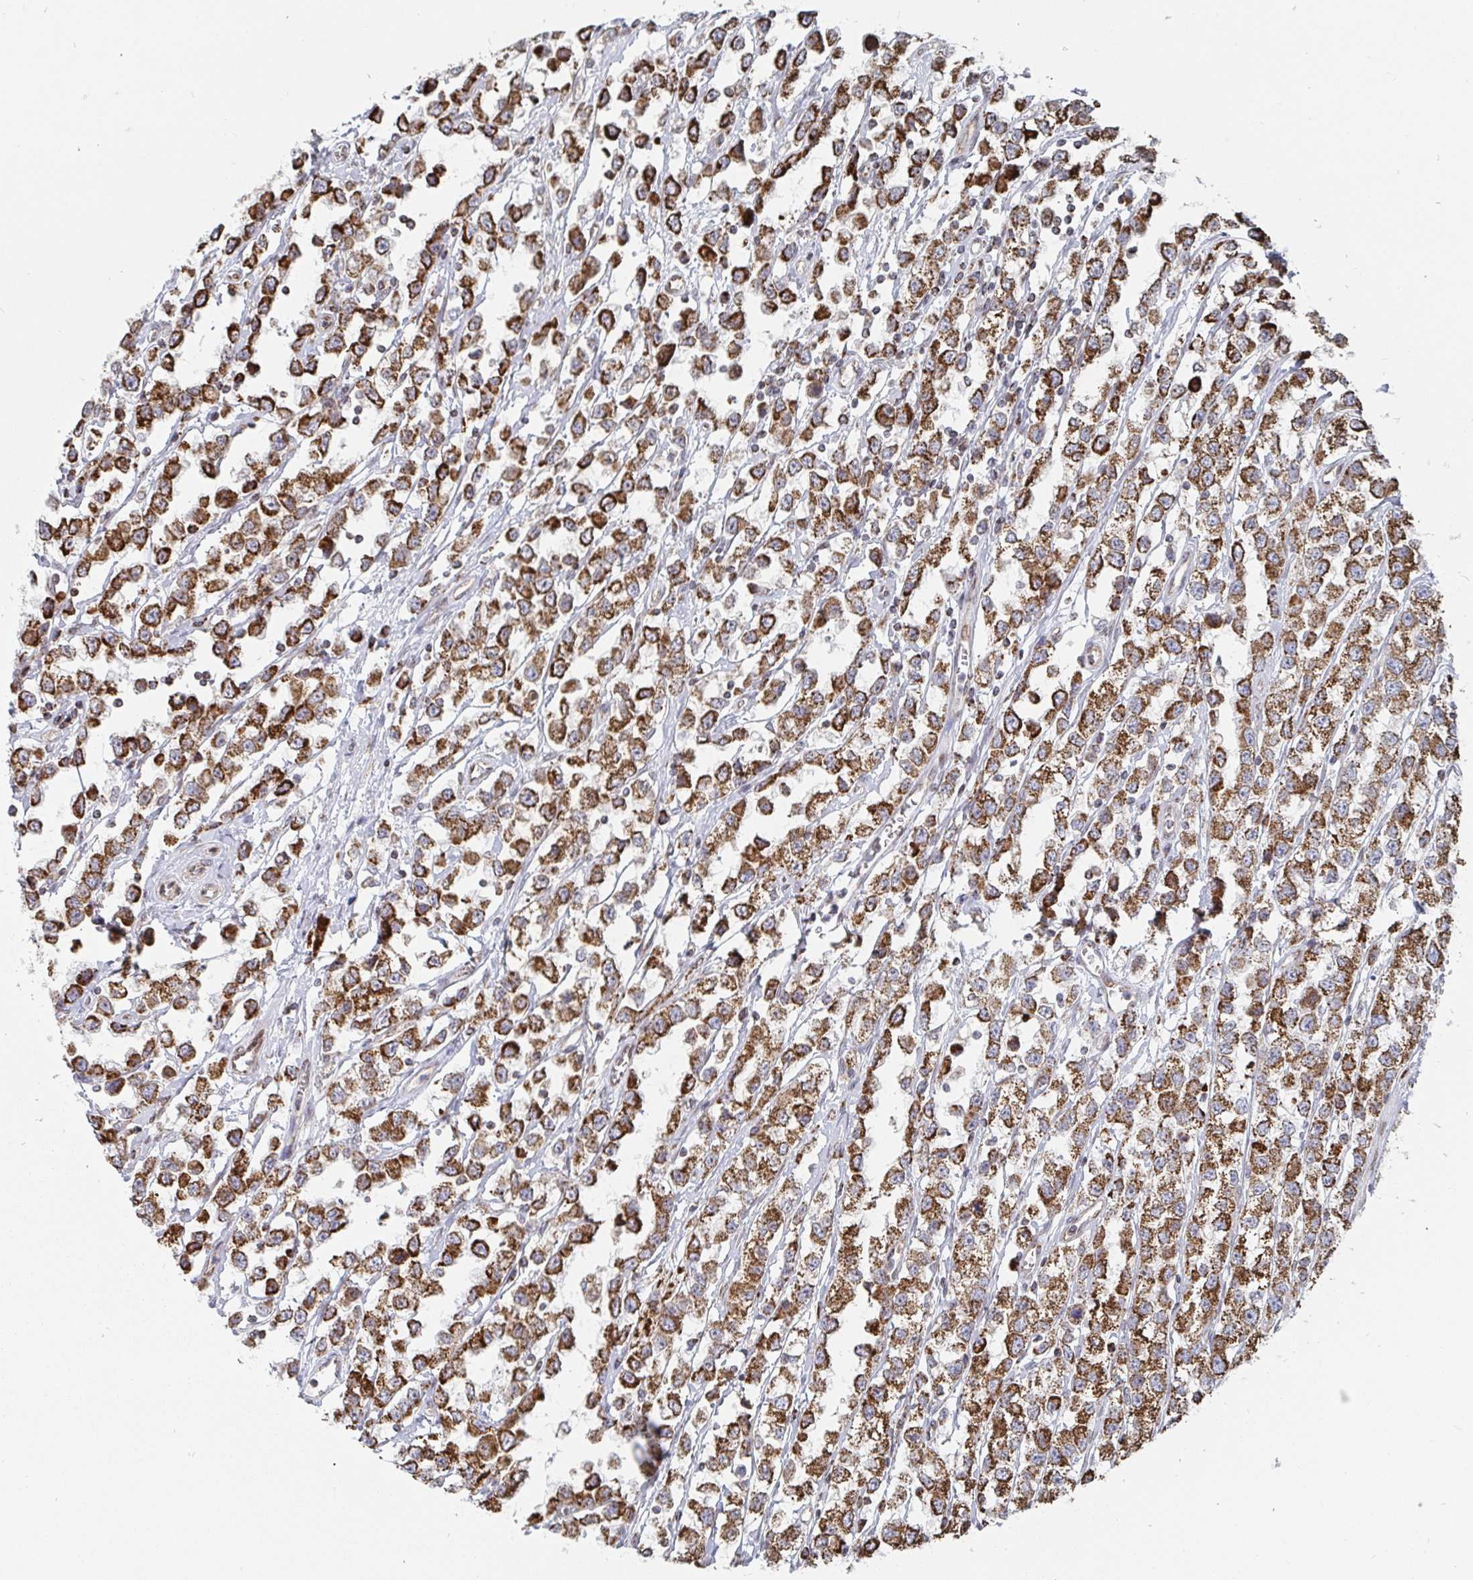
{"staining": {"intensity": "moderate", "quantity": ">75%", "location": "cytoplasmic/membranous"}, "tissue": "testis cancer", "cell_type": "Tumor cells", "image_type": "cancer", "snomed": [{"axis": "morphology", "description": "Seminoma, NOS"}, {"axis": "topography", "description": "Testis"}], "caption": "Testis cancer stained for a protein (brown) shows moderate cytoplasmic/membranous positive staining in approximately >75% of tumor cells.", "gene": "STARD8", "patient": {"sex": "male", "age": 34}}